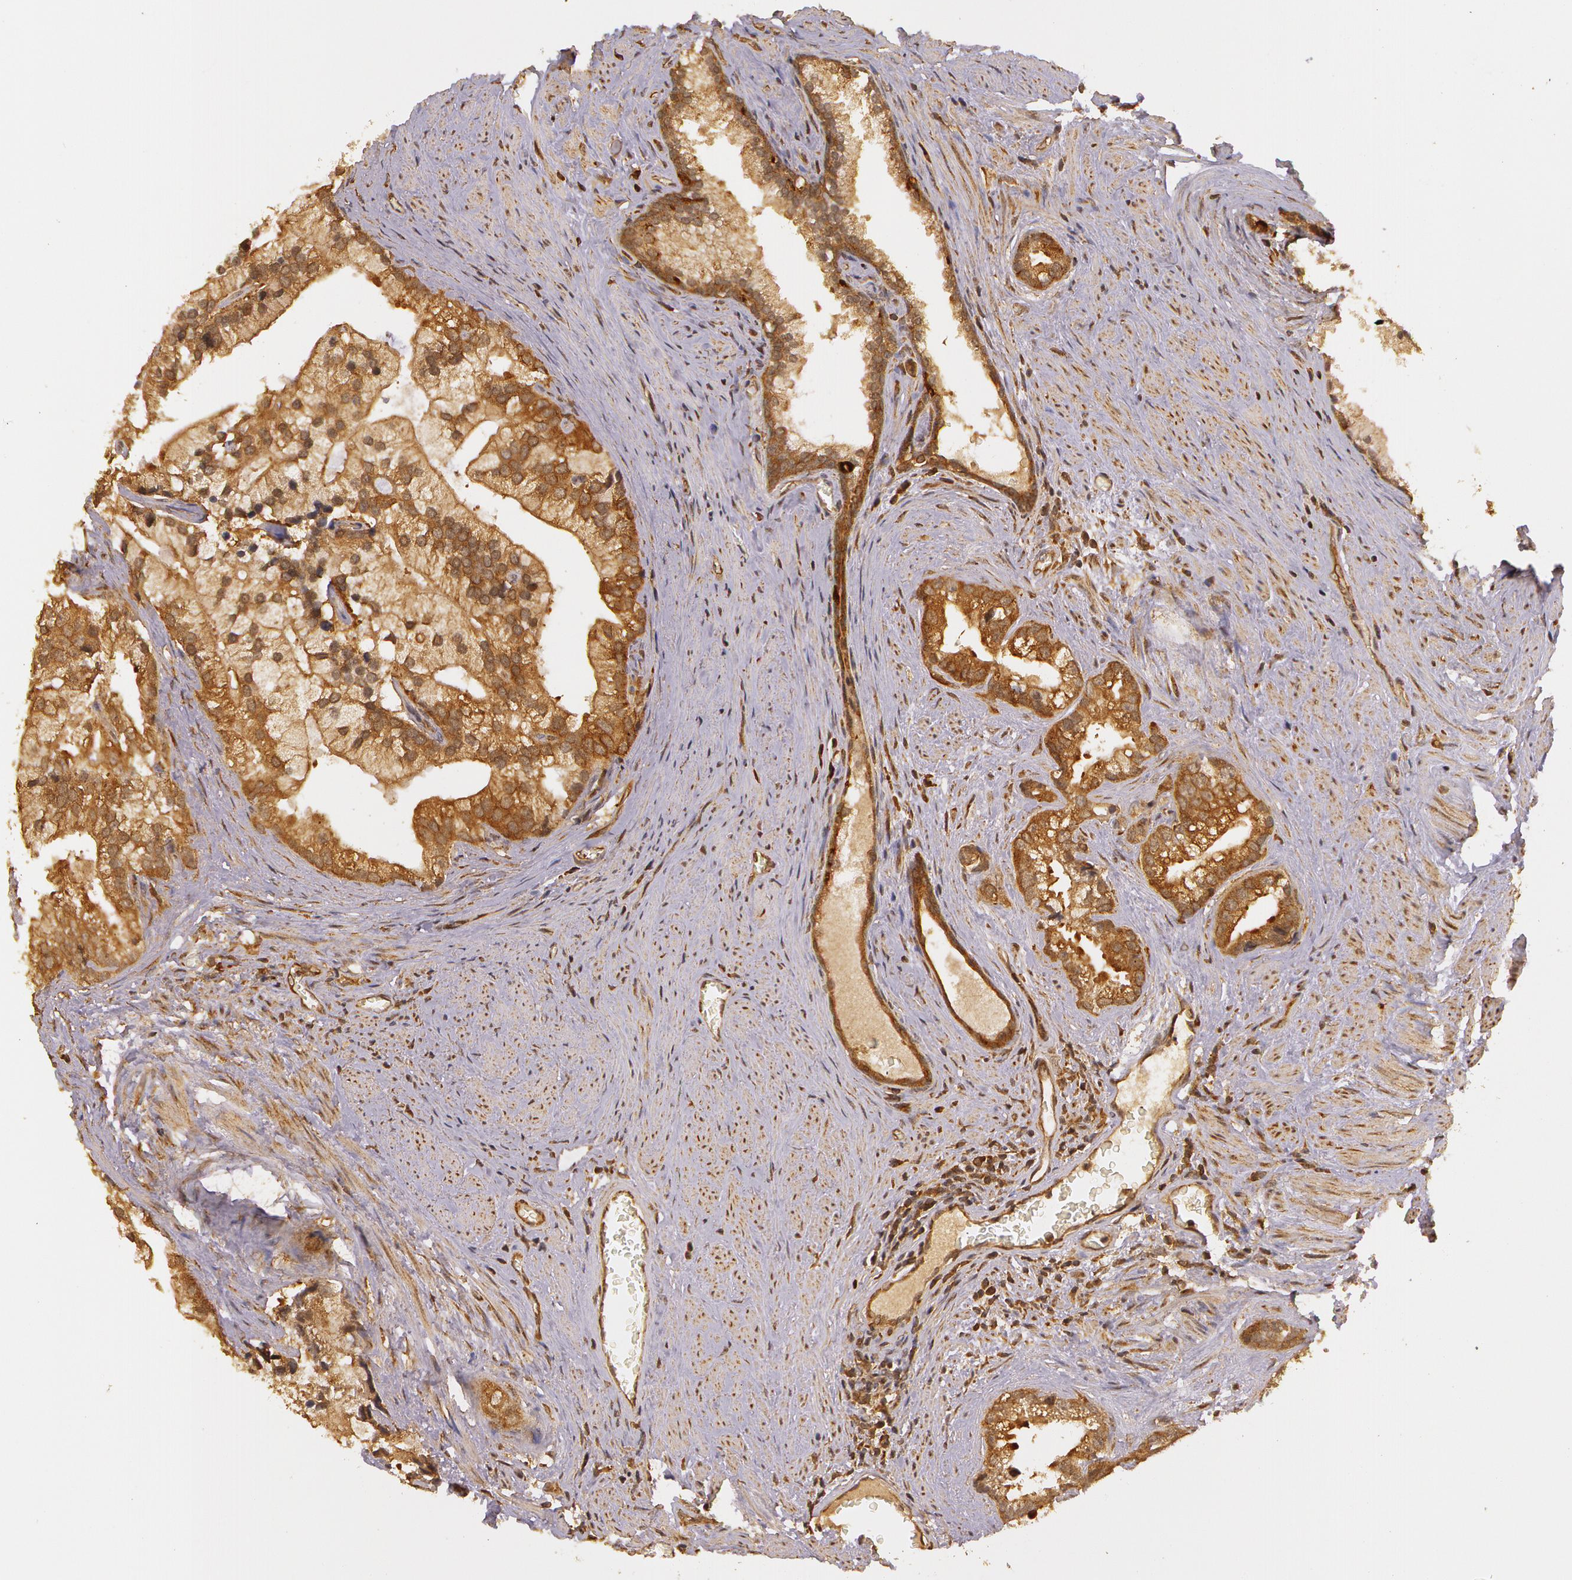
{"staining": {"intensity": "strong", "quantity": ">75%", "location": "cytoplasmic/membranous"}, "tissue": "prostate cancer", "cell_type": "Tumor cells", "image_type": "cancer", "snomed": [{"axis": "morphology", "description": "Adenocarcinoma, Low grade"}, {"axis": "topography", "description": "Prostate"}], "caption": "IHC photomicrograph of human prostate cancer stained for a protein (brown), which reveals high levels of strong cytoplasmic/membranous expression in approximately >75% of tumor cells.", "gene": "ASCC2", "patient": {"sex": "male", "age": 71}}